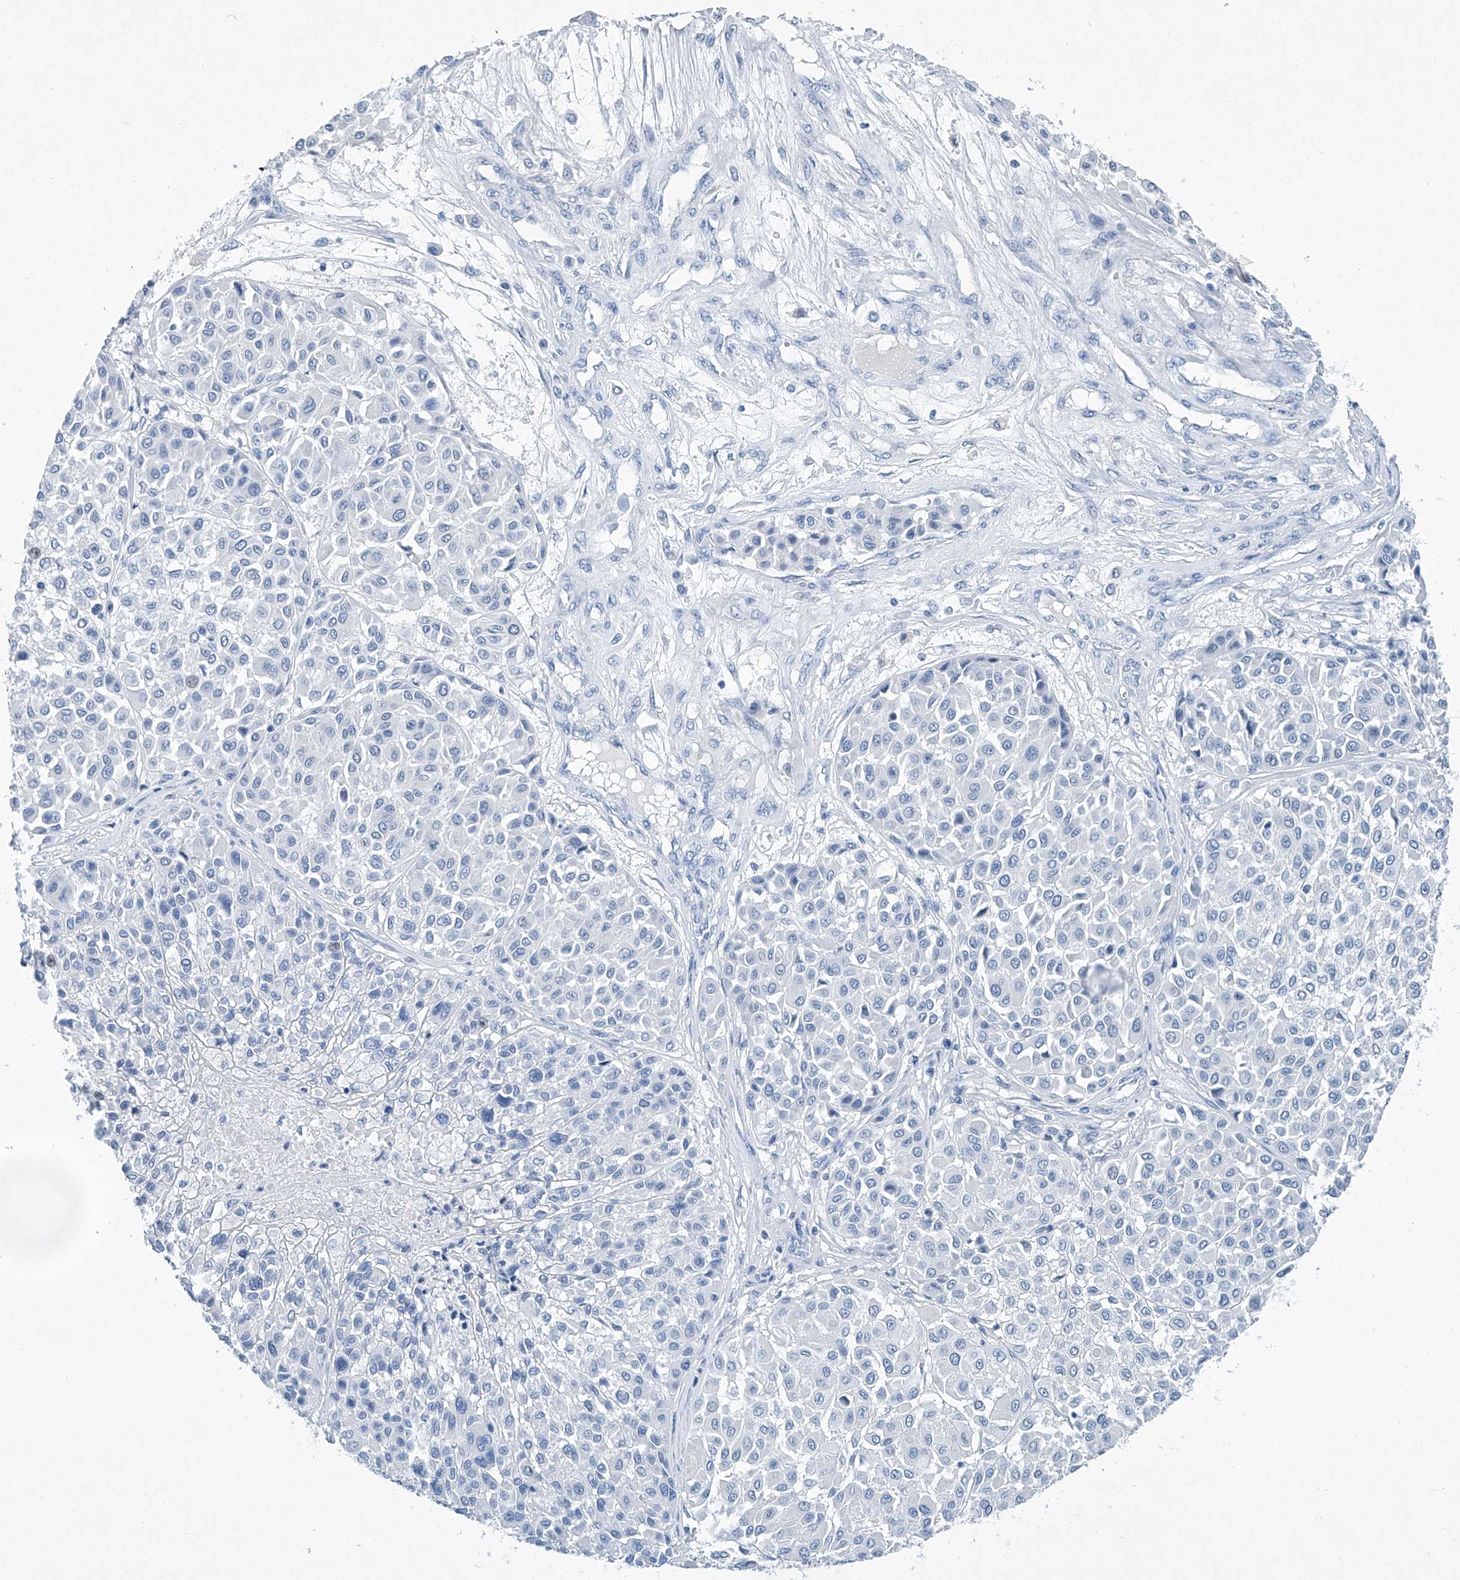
{"staining": {"intensity": "negative", "quantity": "none", "location": "none"}, "tissue": "melanoma", "cell_type": "Tumor cells", "image_type": "cancer", "snomed": [{"axis": "morphology", "description": "Malignant melanoma, Metastatic site"}, {"axis": "topography", "description": "Soft tissue"}], "caption": "A micrograph of melanoma stained for a protein demonstrates no brown staining in tumor cells.", "gene": "CYP2A7", "patient": {"sex": "male", "age": 41}}